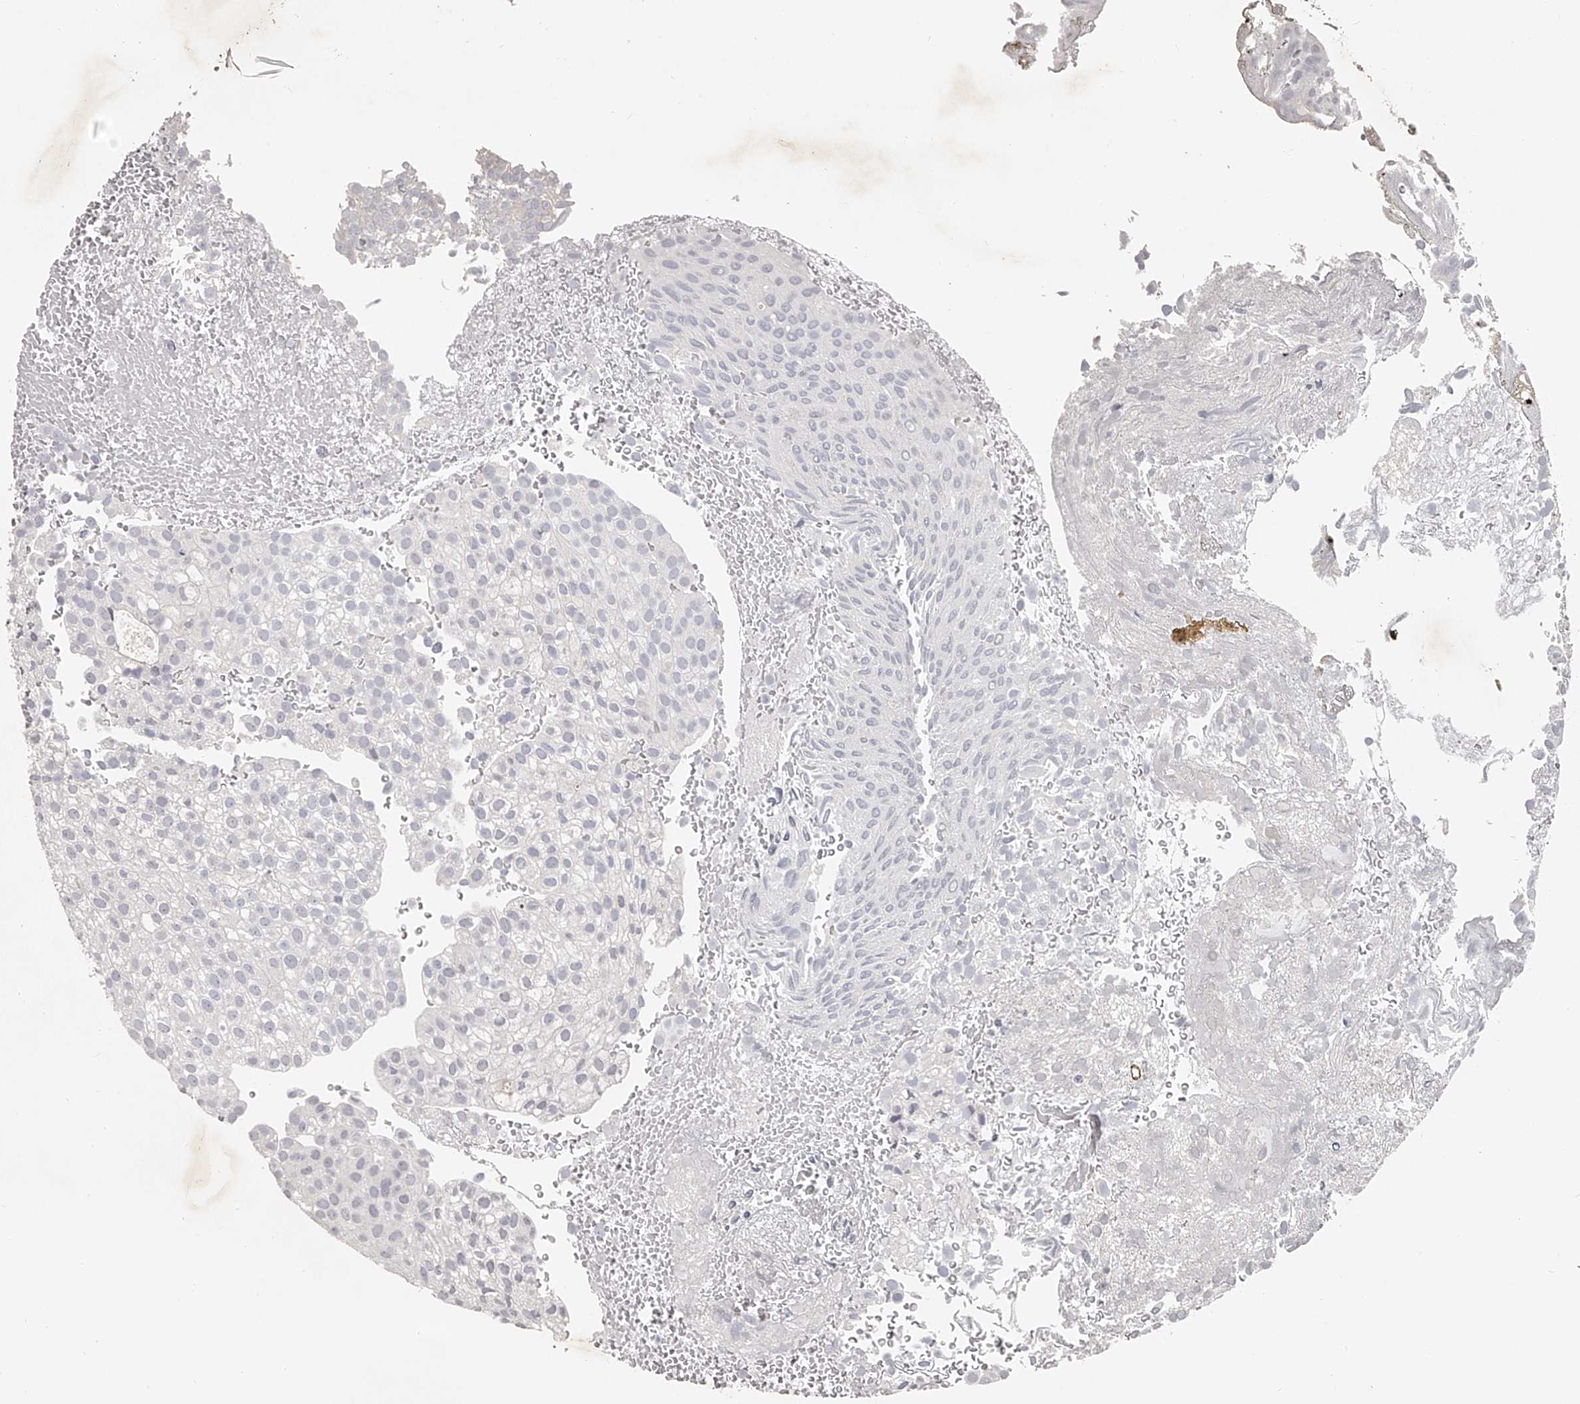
{"staining": {"intensity": "negative", "quantity": "none", "location": "none"}, "tissue": "urothelial cancer", "cell_type": "Tumor cells", "image_type": "cancer", "snomed": [{"axis": "morphology", "description": "Urothelial carcinoma, Low grade"}, {"axis": "topography", "description": "Urinary bladder"}], "caption": "This photomicrograph is of low-grade urothelial carcinoma stained with immunohistochemistry to label a protein in brown with the nuclei are counter-stained blue. There is no expression in tumor cells. Nuclei are stained in blue.", "gene": "NT5DC1", "patient": {"sex": "male", "age": 78}}